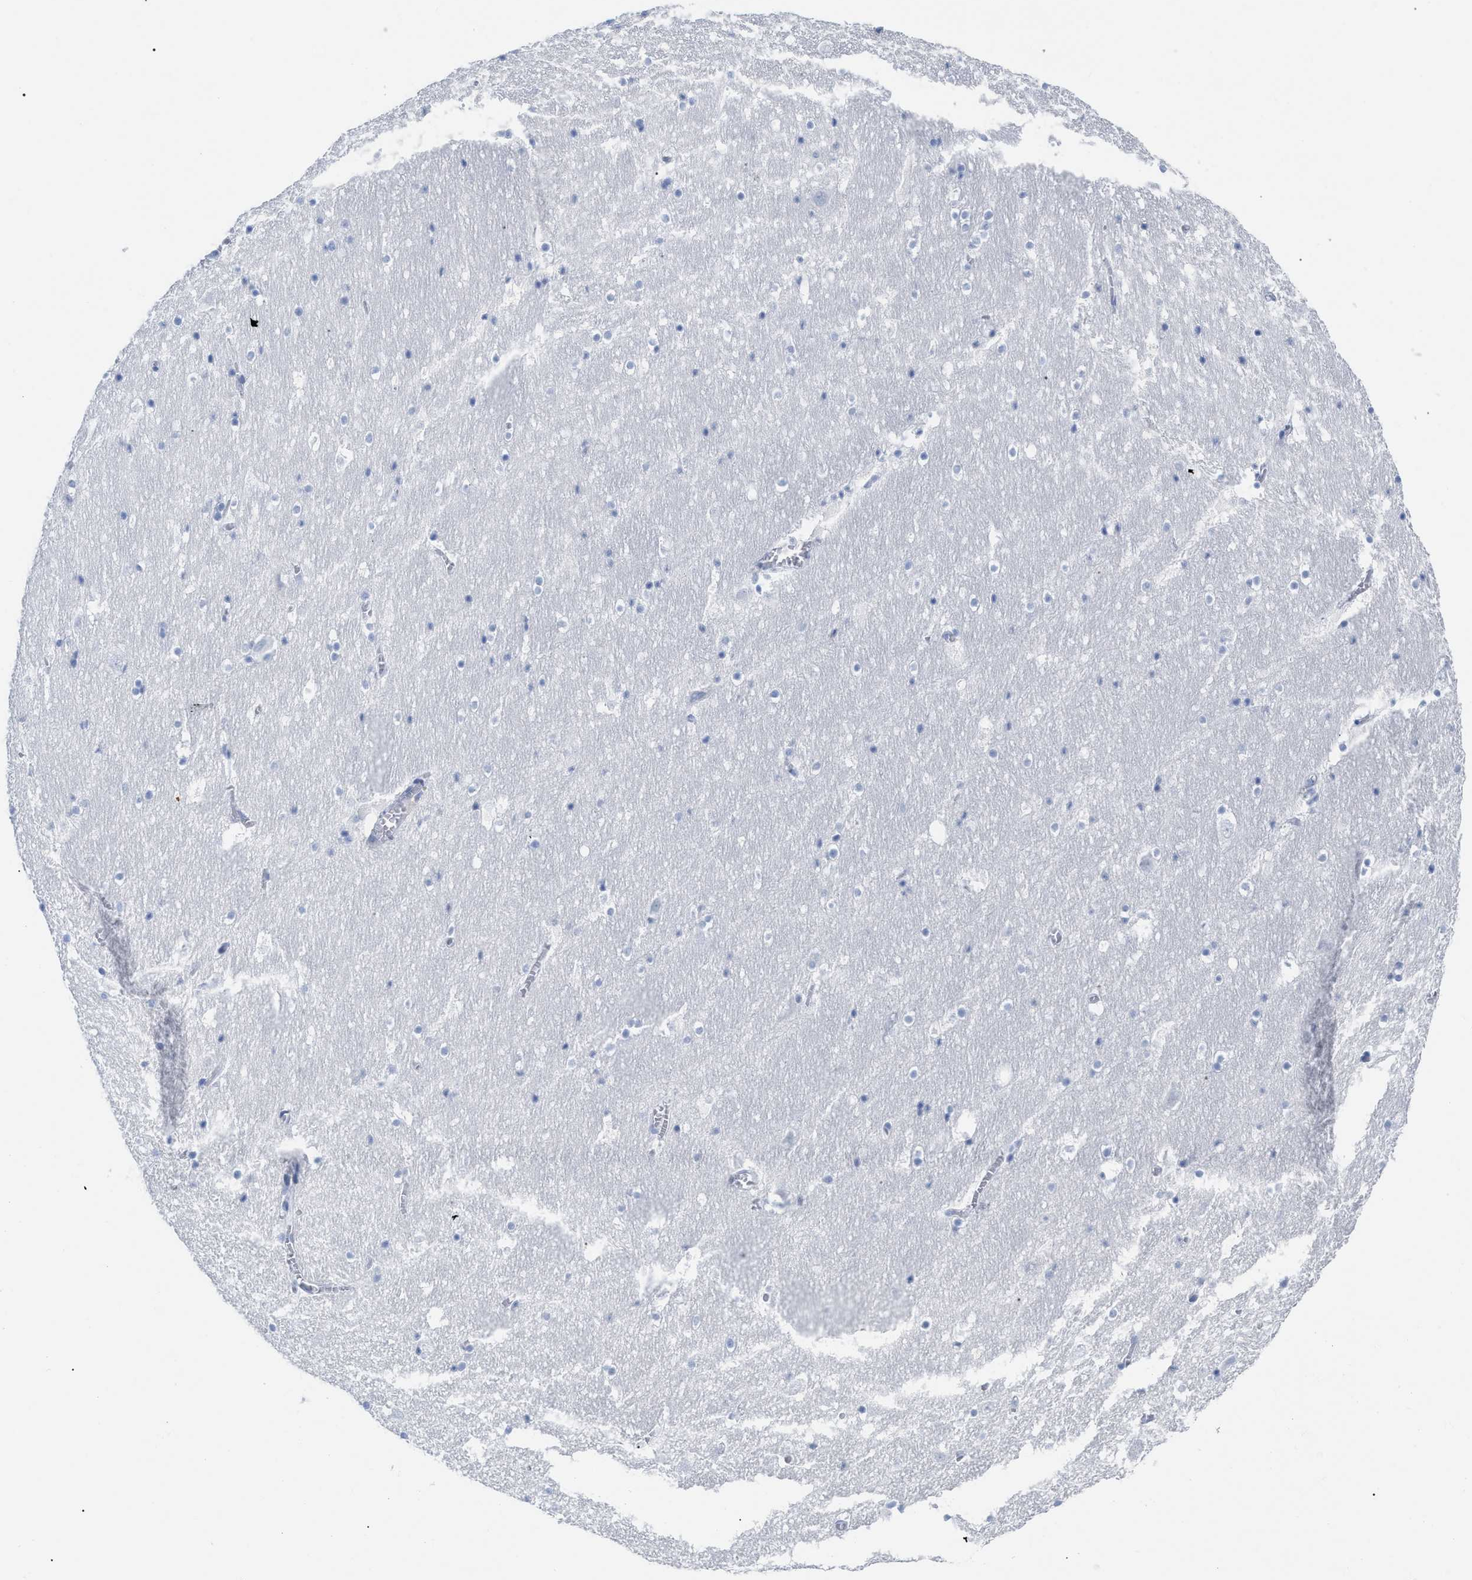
{"staining": {"intensity": "negative", "quantity": "none", "location": "none"}, "tissue": "hippocampus", "cell_type": "Glial cells", "image_type": "normal", "snomed": [{"axis": "morphology", "description": "Normal tissue, NOS"}, {"axis": "topography", "description": "Hippocampus"}], "caption": "Glial cells show no significant expression in benign hippocampus. (DAB immunohistochemistry with hematoxylin counter stain).", "gene": "CD5", "patient": {"sex": "male", "age": 45}}